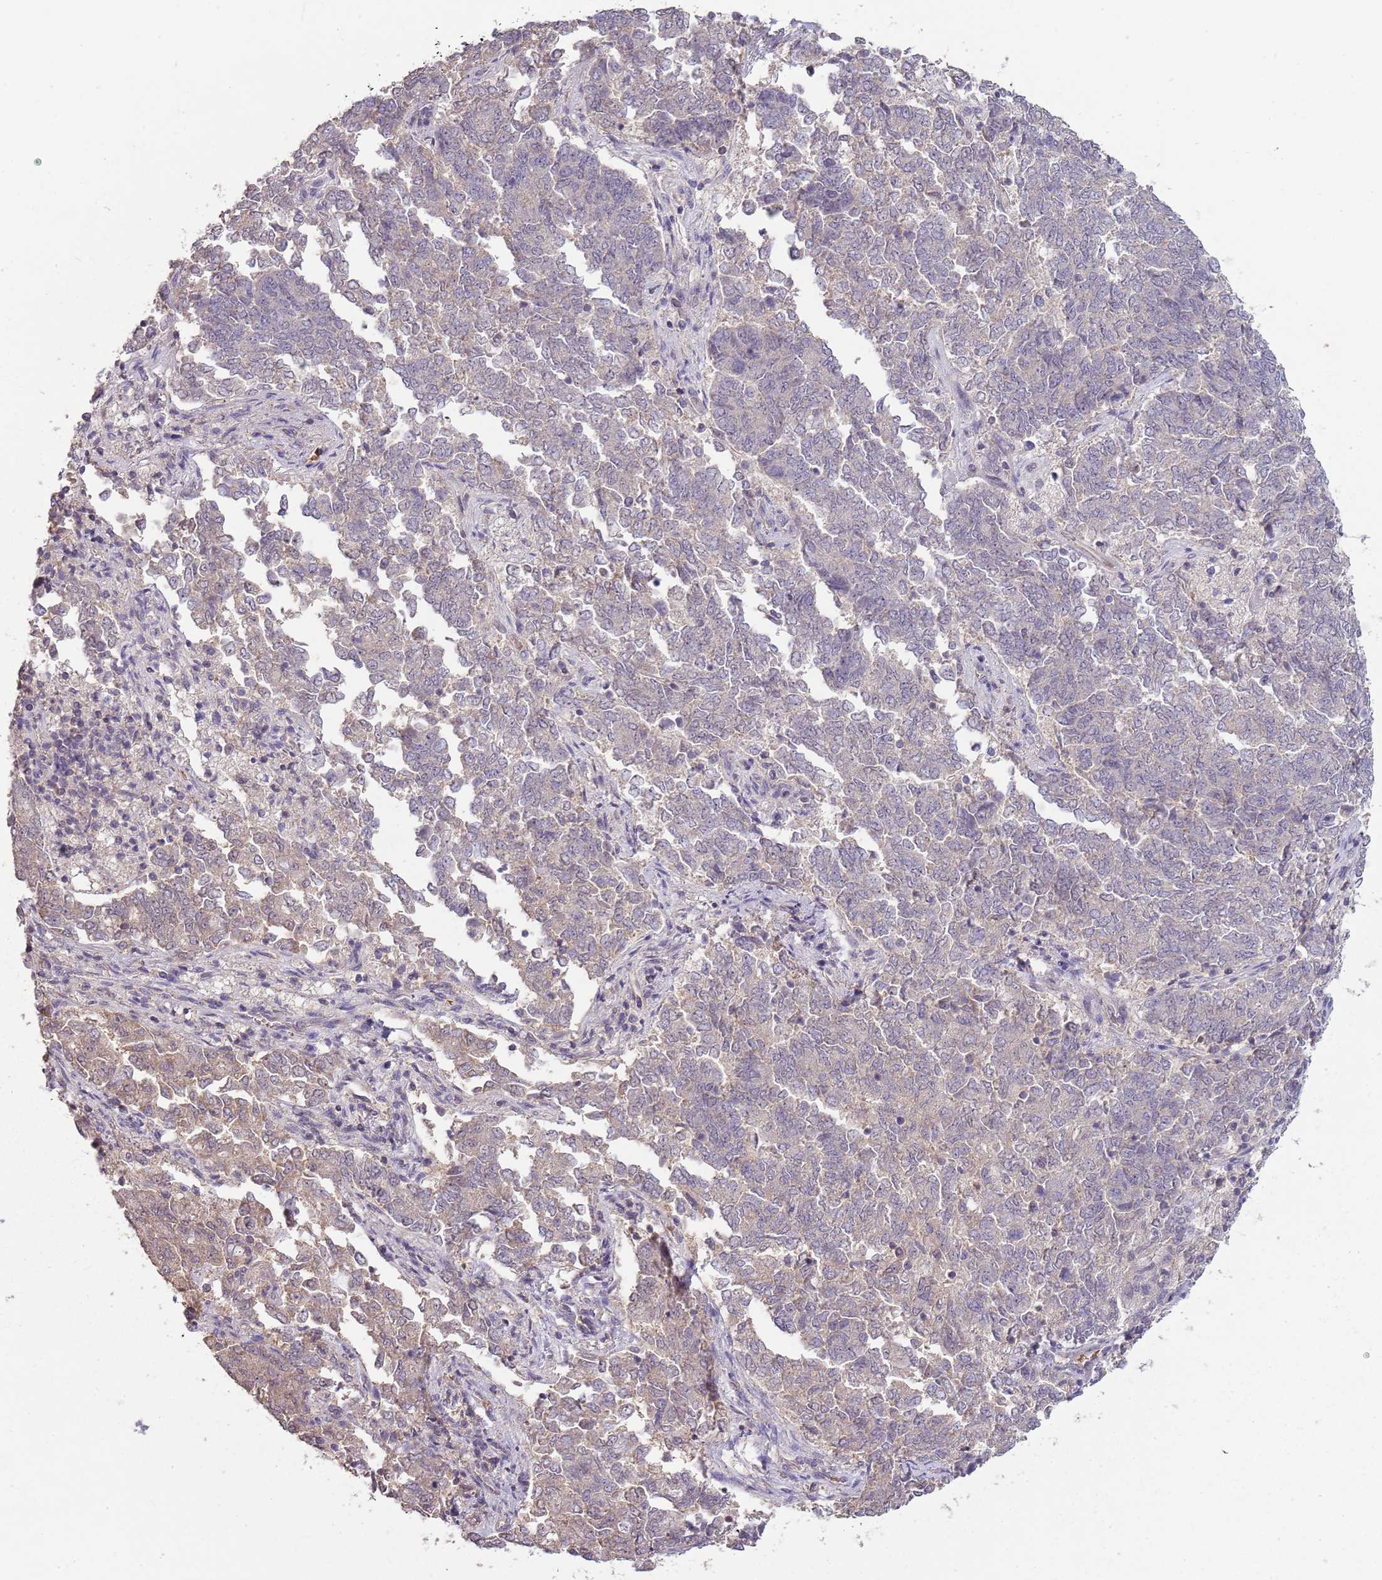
{"staining": {"intensity": "weak", "quantity": "<25%", "location": "cytoplasmic/membranous"}, "tissue": "endometrial cancer", "cell_type": "Tumor cells", "image_type": "cancer", "snomed": [{"axis": "morphology", "description": "Adenocarcinoma, NOS"}, {"axis": "topography", "description": "Endometrium"}], "caption": "The image reveals no staining of tumor cells in endometrial cancer.", "gene": "TEKT4", "patient": {"sex": "female", "age": 80}}